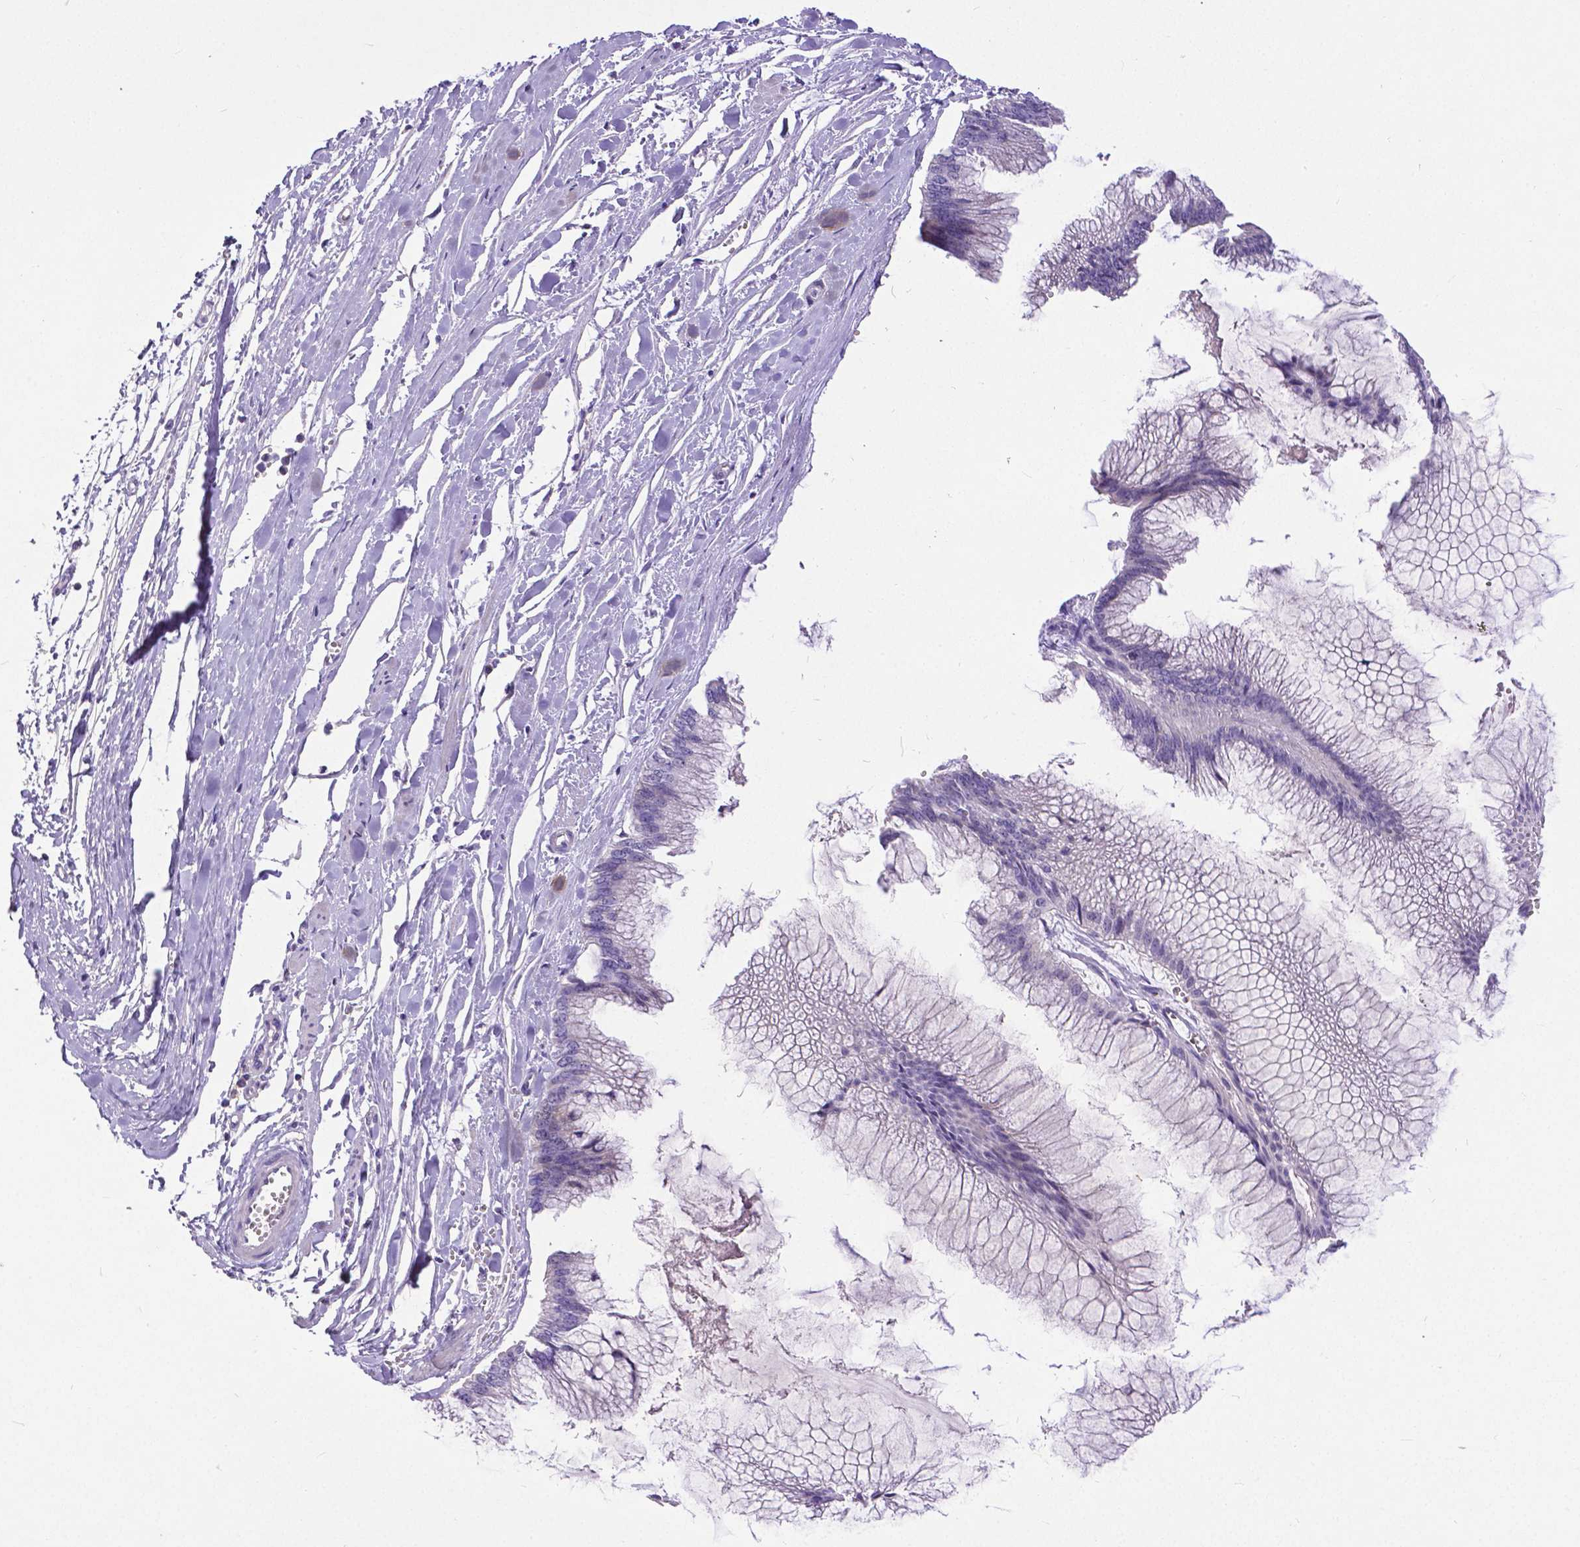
{"staining": {"intensity": "negative", "quantity": "none", "location": "none"}, "tissue": "ovarian cancer", "cell_type": "Tumor cells", "image_type": "cancer", "snomed": [{"axis": "morphology", "description": "Cystadenocarcinoma, mucinous, NOS"}, {"axis": "topography", "description": "Ovary"}], "caption": "Tumor cells are negative for protein expression in human ovarian cancer.", "gene": "CD4", "patient": {"sex": "female", "age": 44}}